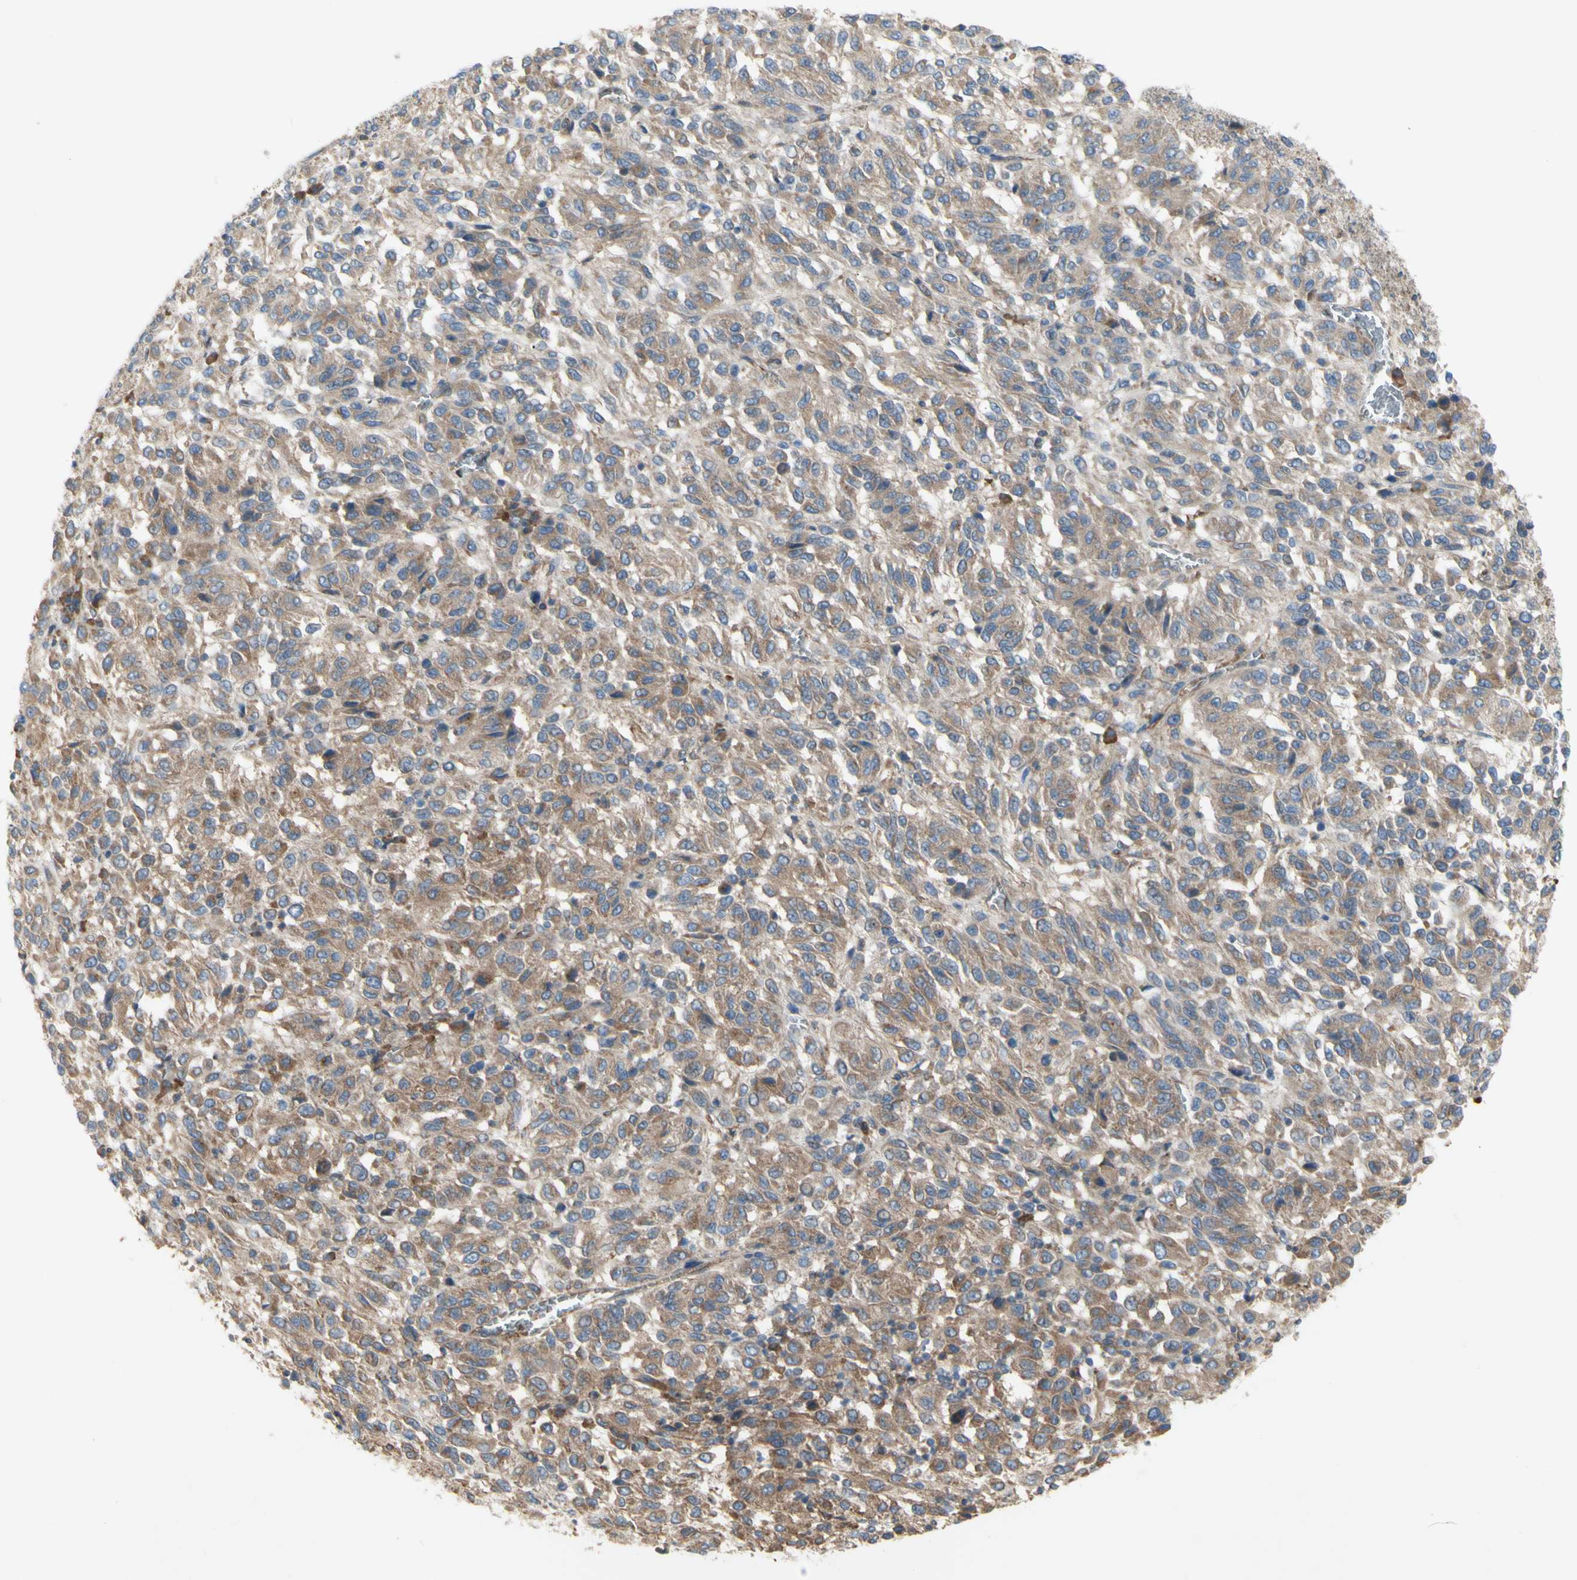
{"staining": {"intensity": "moderate", "quantity": ">75%", "location": "cytoplasmic/membranous"}, "tissue": "melanoma", "cell_type": "Tumor cells", "image_type": "cancer", "snomed": [{"axis": "morphology", "description": "Malignant melanoma, Metastatic site"}, {"axis": "topography", "description": "Lung"}], "caption": "Human melanoma stained for a protein (brown) exhibits moderate cytoplasmic/membranous positive staining in approximately >75% of tumor cells.", "gene": "KLC1", "patient": {"sex": "male", "age": 64}}